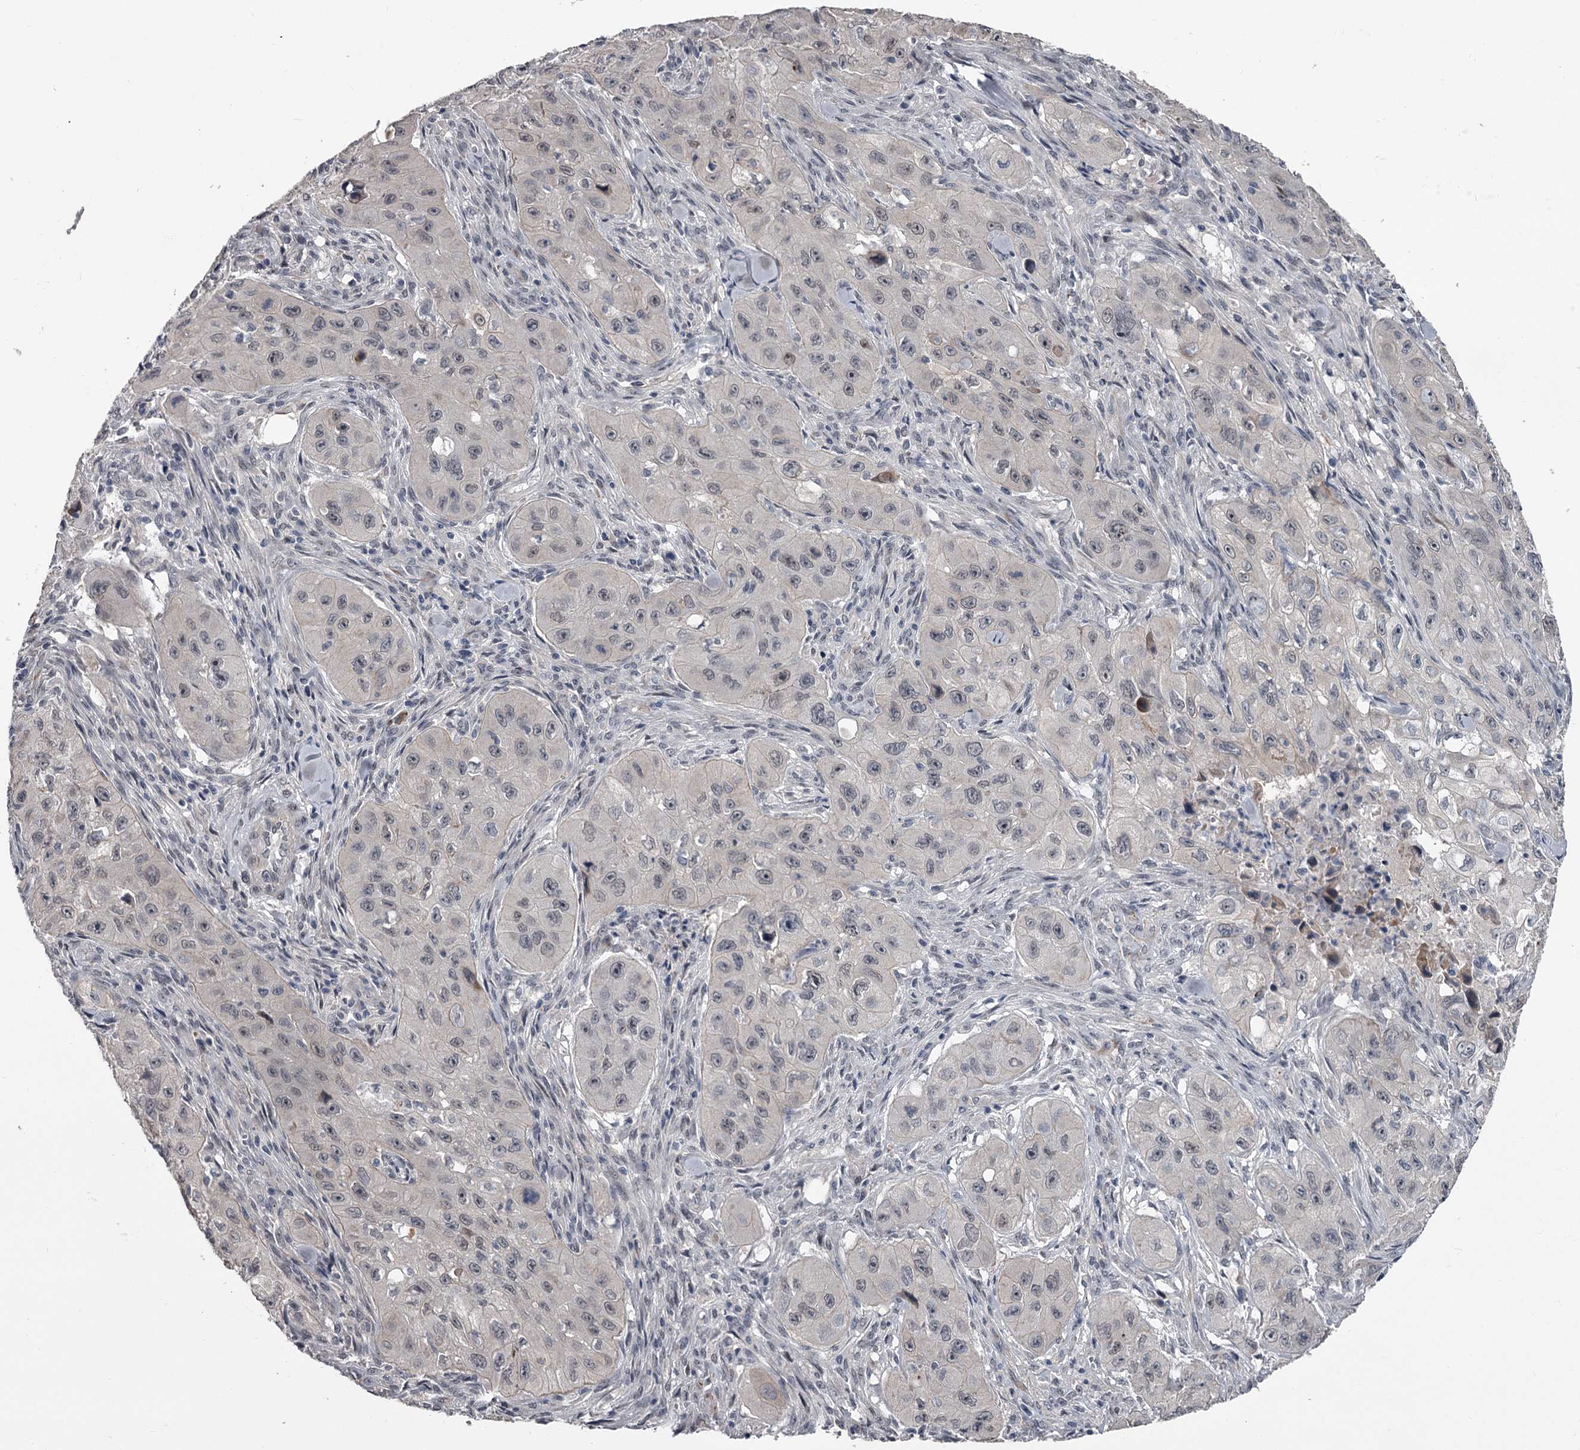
{"staining": {"intensity": "negative", "quantity": "none", "location": "none"}, "tissue": "skin cancer", "cell_type": "Tumor cells", "image_type": "cancer", "snomed": [{"axis": "morphology", "description": "Squamous cell carcinoma, NOS"}, {"axis": "topography", "description": "Skin"}, {"axis": "topography", "description": "Subcutis"}], "caption": "Immunohistochemistry photomicrograph of human skin cancer stained for a protein (brown), which displays no positivity in tumor cells. (Immunohistochemistry (ihc), brightfield microscopy, high magnification).", "gene": "PRPF40B", "patient": {"sex": "male", "age": 73}}